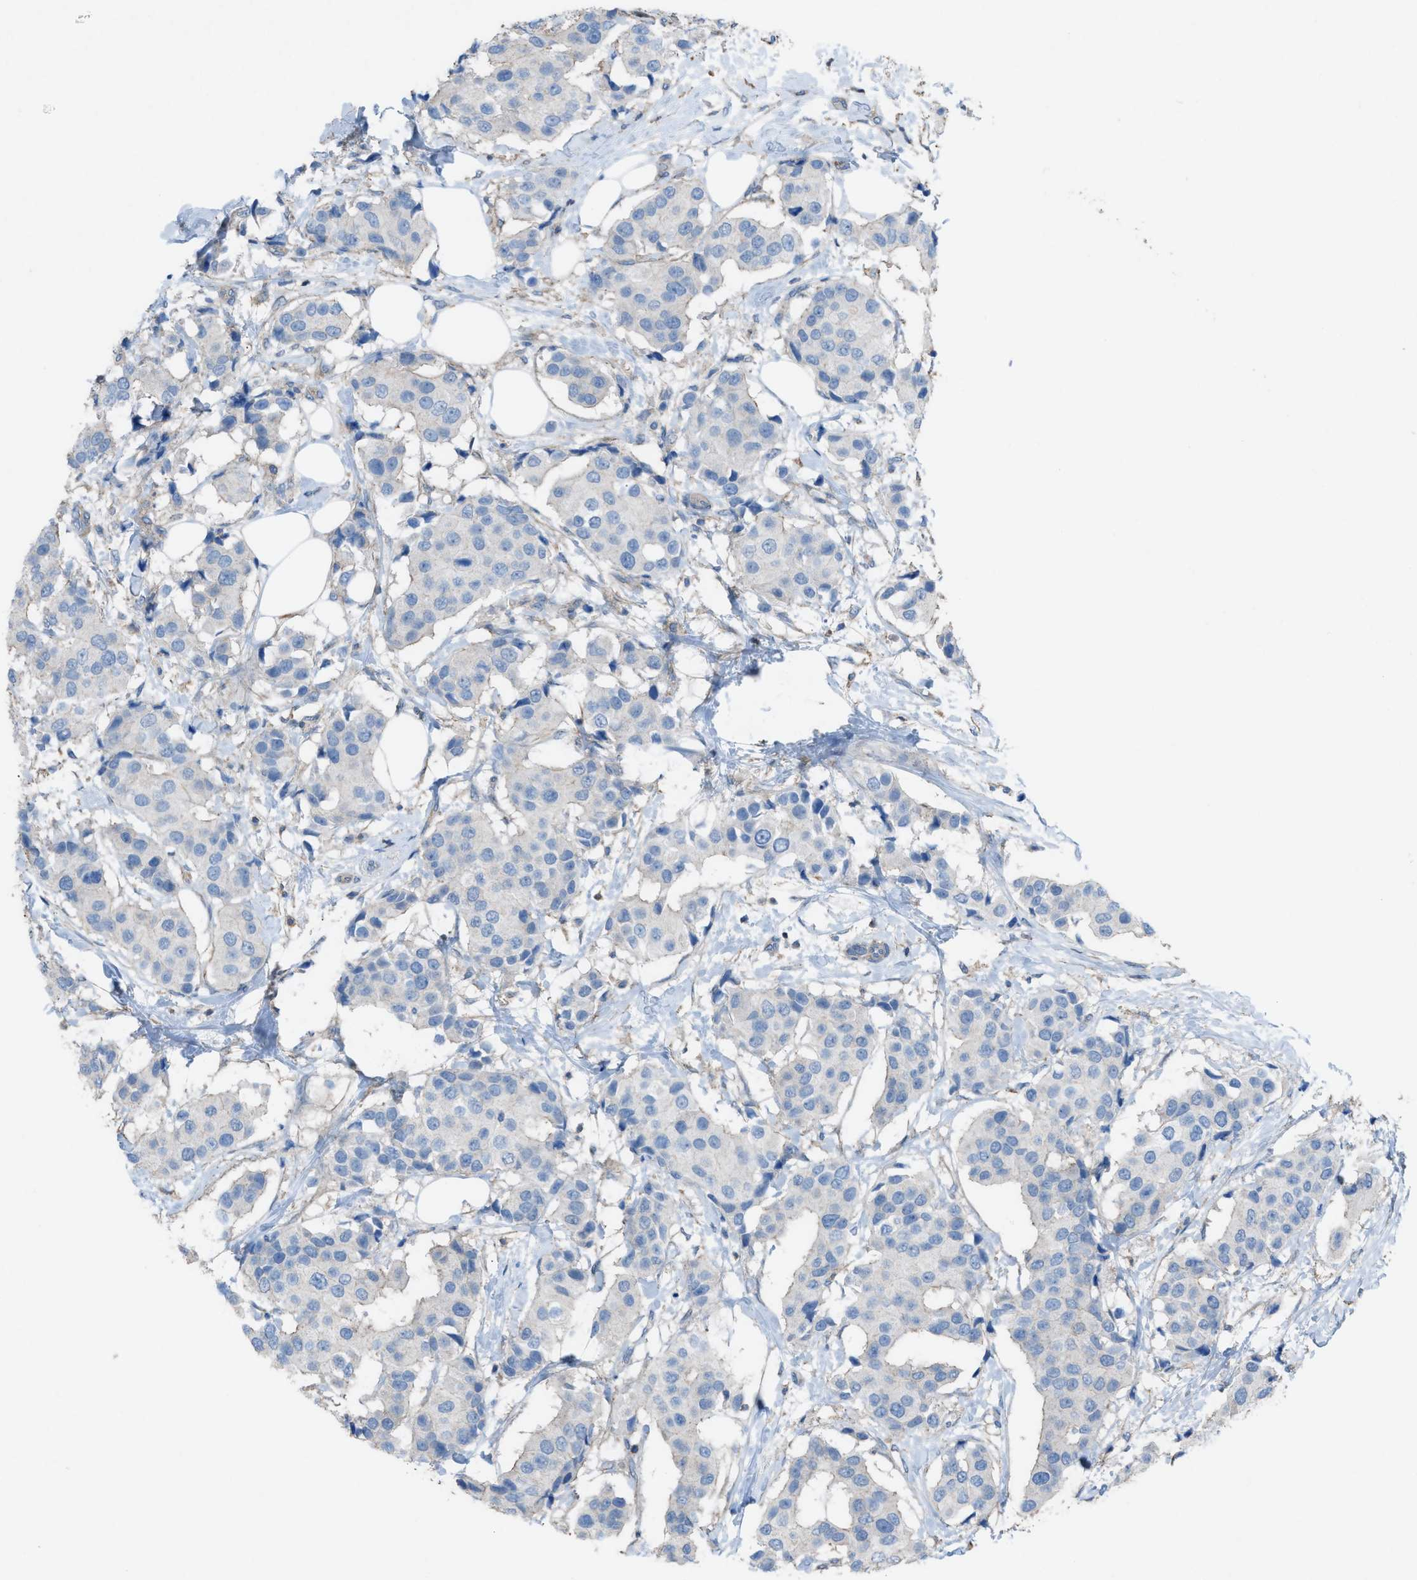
{"staining": {"intensity": "negative", "quantity": "none", "location": "none"}, "tissue": "breast cancer", "cell_type": "Tumor cells", "image_type": "cancer", "snomed": [{"axis": "morphology", "description": "Normal tissue, NOS"}, {"axis": "morphology", "description": "Duct carcinoma"}, {"axis": "topography", "description": "Breast"}], "caption": "There is no significant expression in tumor cells of breast cancer (invasive ductal carcinoma). (Immunohistochemistry, brightfield microscopy, high magnification).", "gene": "NCK2", "patient": {"sex": "female", "age": 39}}